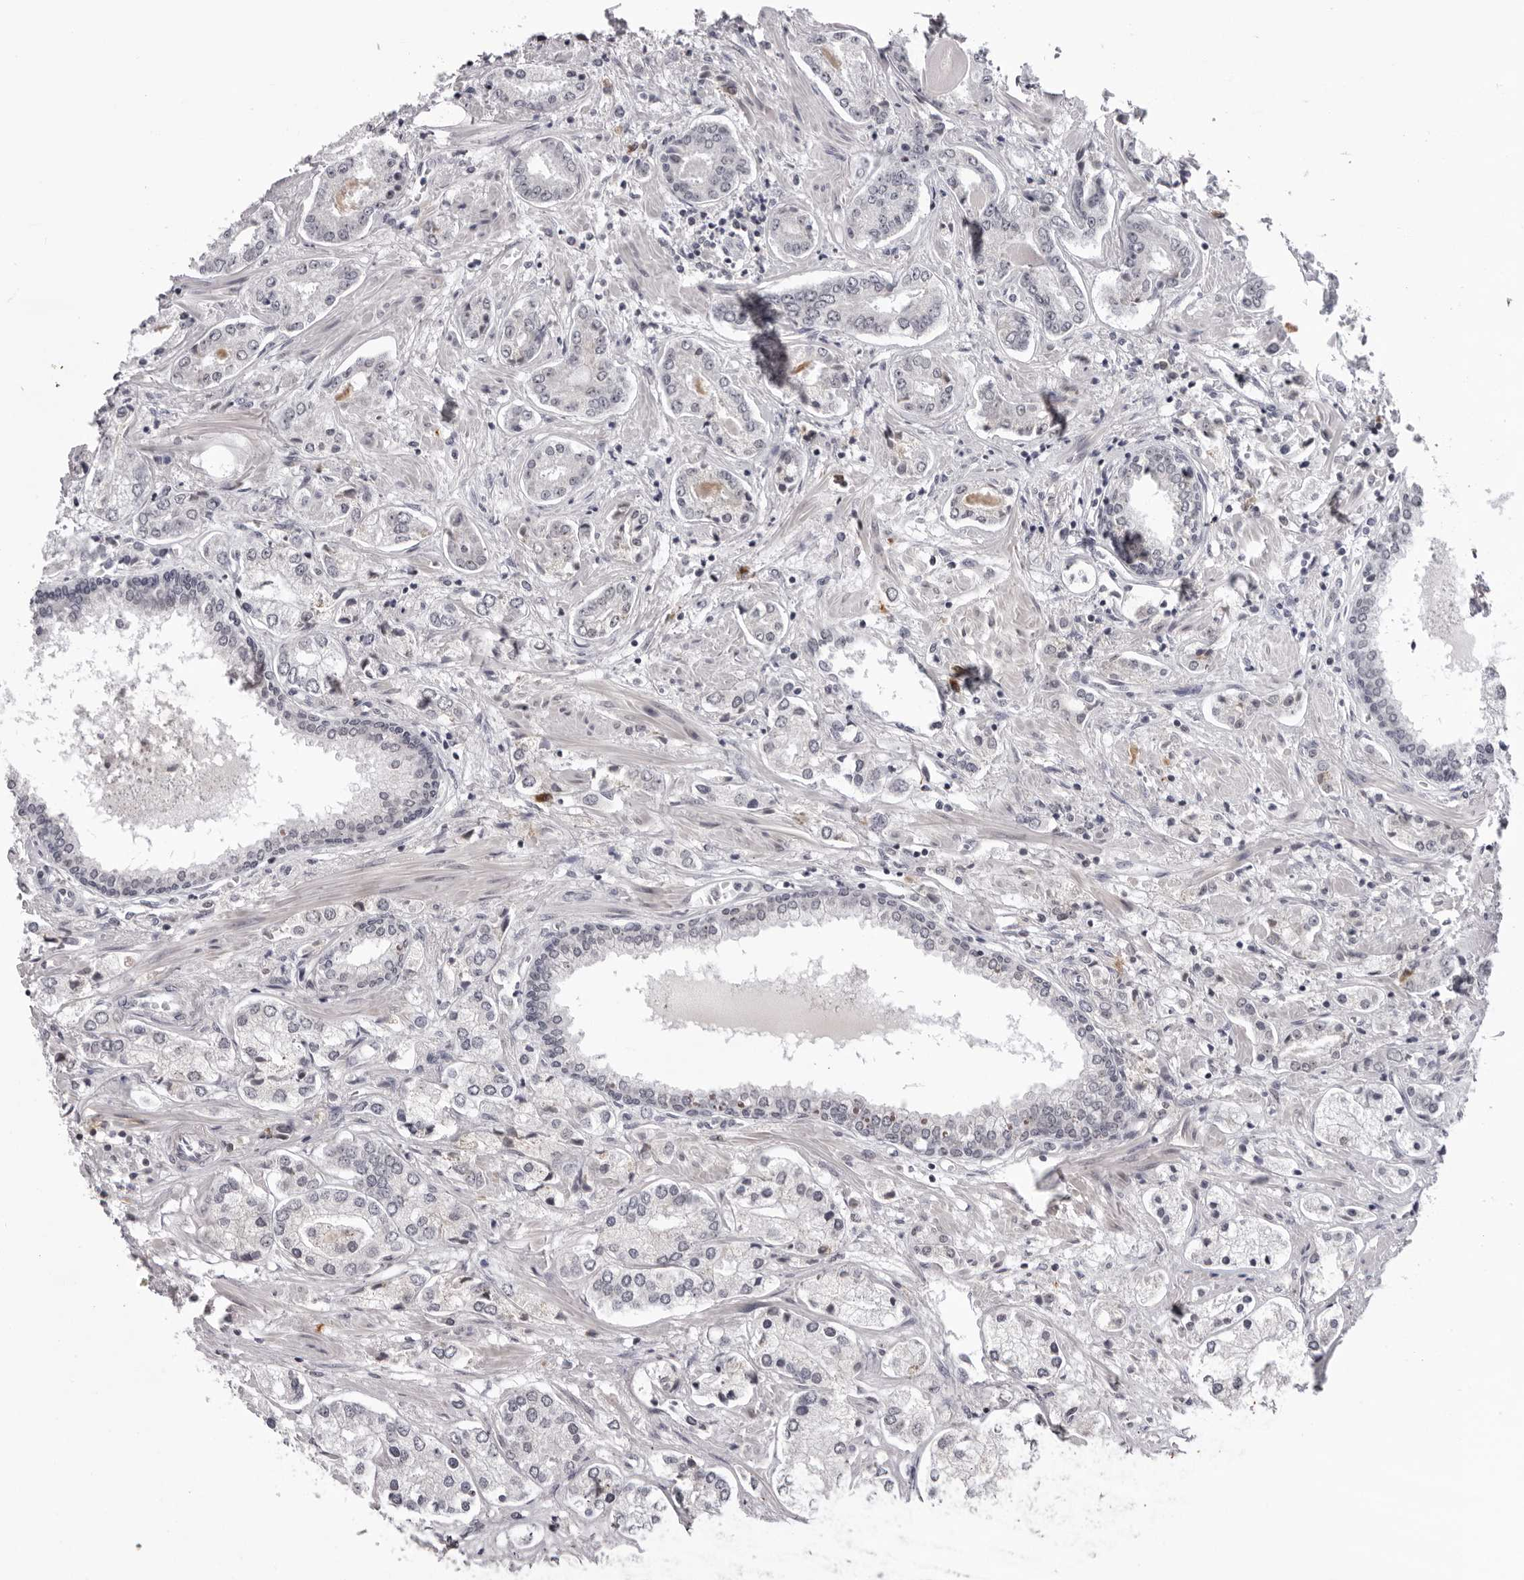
{"staining": {"intensity": "negative", "quantity": "none", "location": "none"}, "tissue": "prostate cancer", "cell_type": "Tumor cells", "image_type": "cancer", "snomed": [{"axis": "morphology", "description": "Adenocarcinoma, High grade"}, {"axis": "topography", "description": "Prostate"}], "caption": "Immunohistochemical staining of adenocarcinoma (high-grade) (prostate) reveals no significant positivity in tumor cells. Brightfield microscopy of immunohistochemistry stained with DAB (3,3'-diaminobenzidine) (brown) and hematoxylin (blue), captured at high magnification.", "gene": "EXOSC10", "patient": {"sex": "male", "age": 66}}